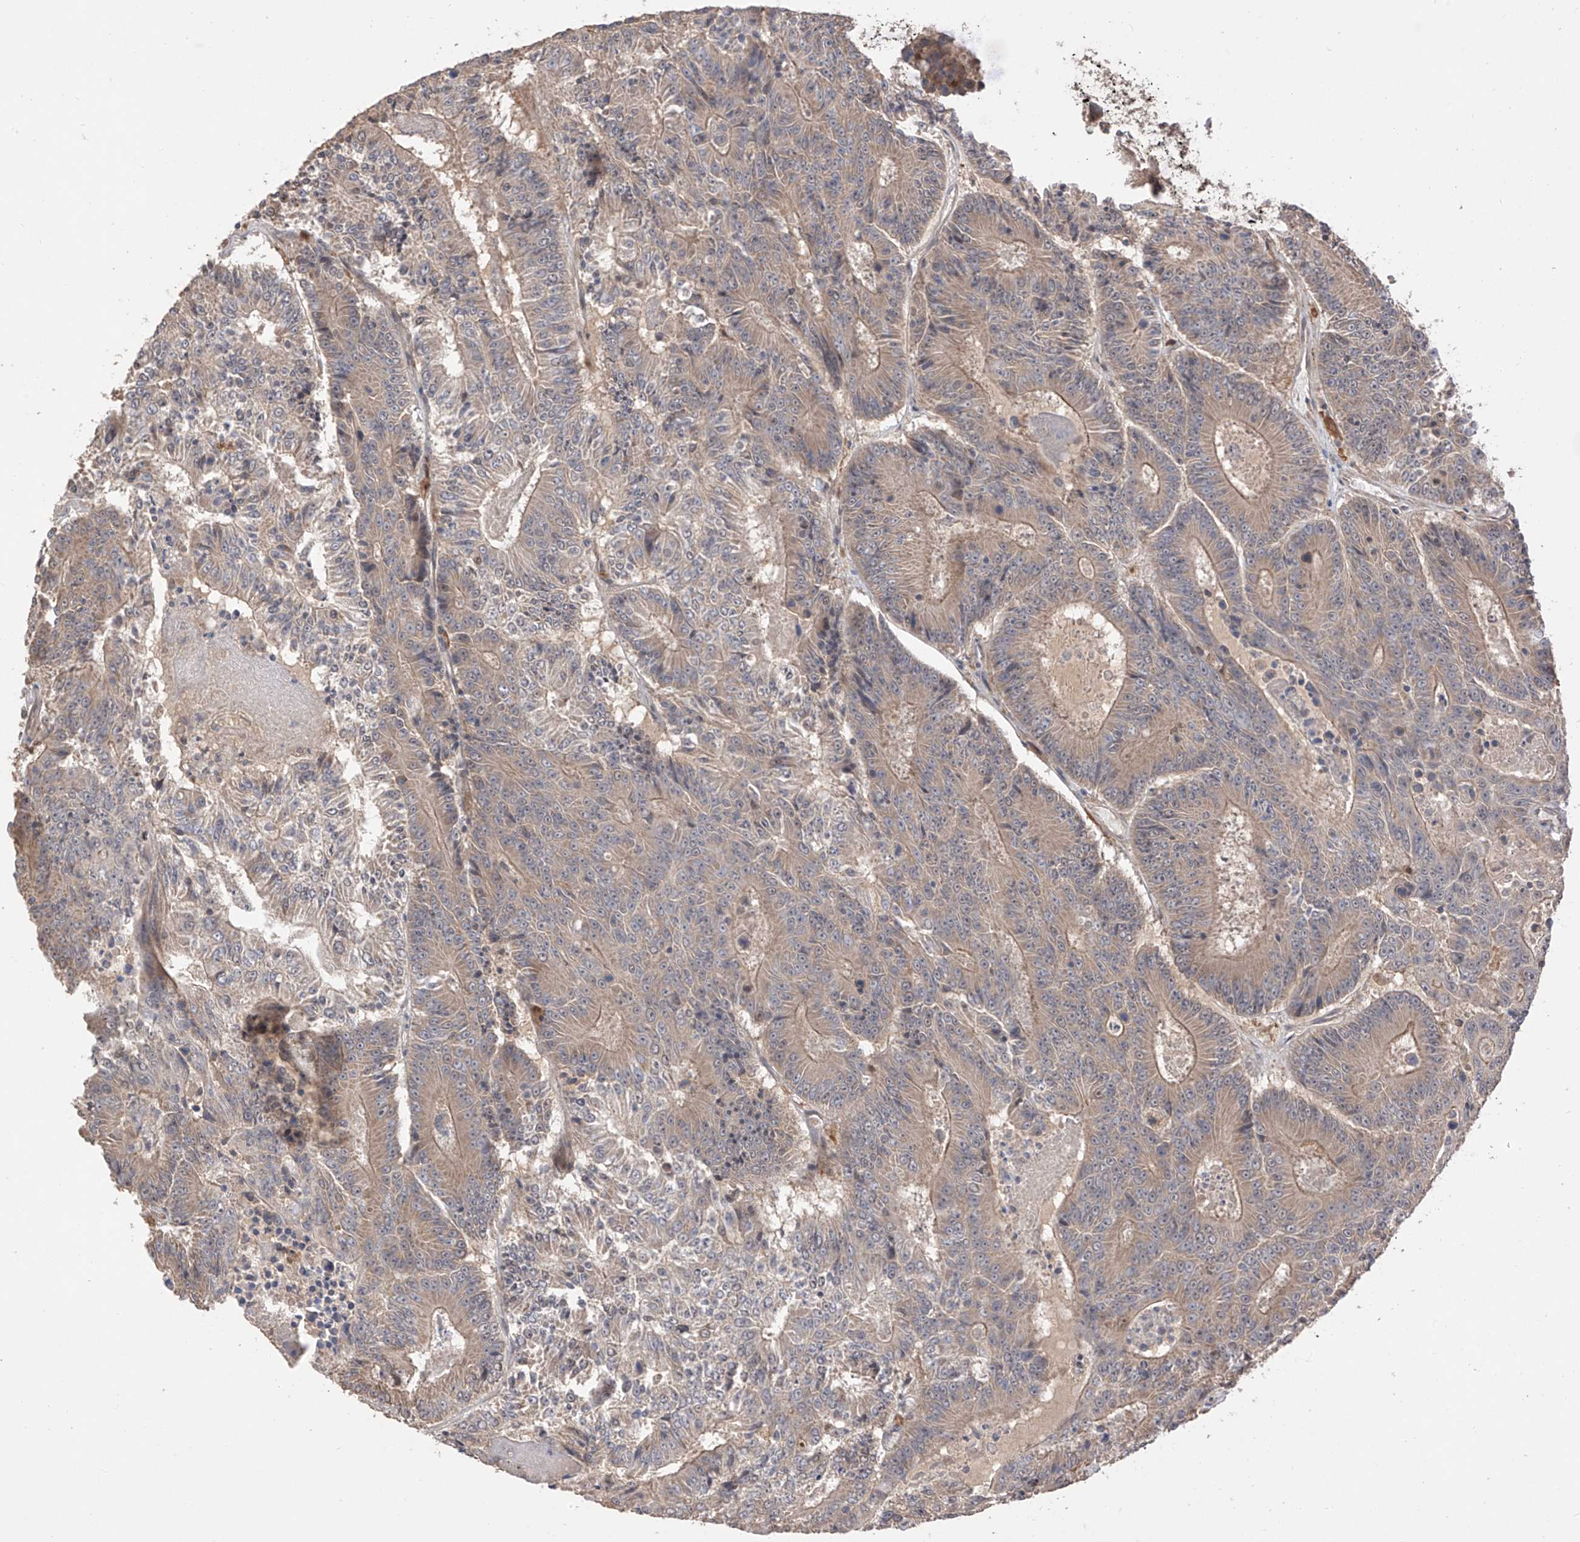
{"staining": {"intensity": "weak", "quantity": "25%-75%", "location": "cytoplasmic/membranous"}, "tissue": "colorectal cancer", "cell_type": "Tumor cells", "image_type": "cancer", "snomed": [{"axis": "morphology", "description": "Adenocarcinoma, NOS"}, {"axis": "topography", "description": "Colon"}], "caption": "A brown stain shows weak cytoplasmic/membranous positivity of a protein in colorectal cancer tumor cells.", "gene": "LATS1", "patient": {"sex": "male", "age": 83}}